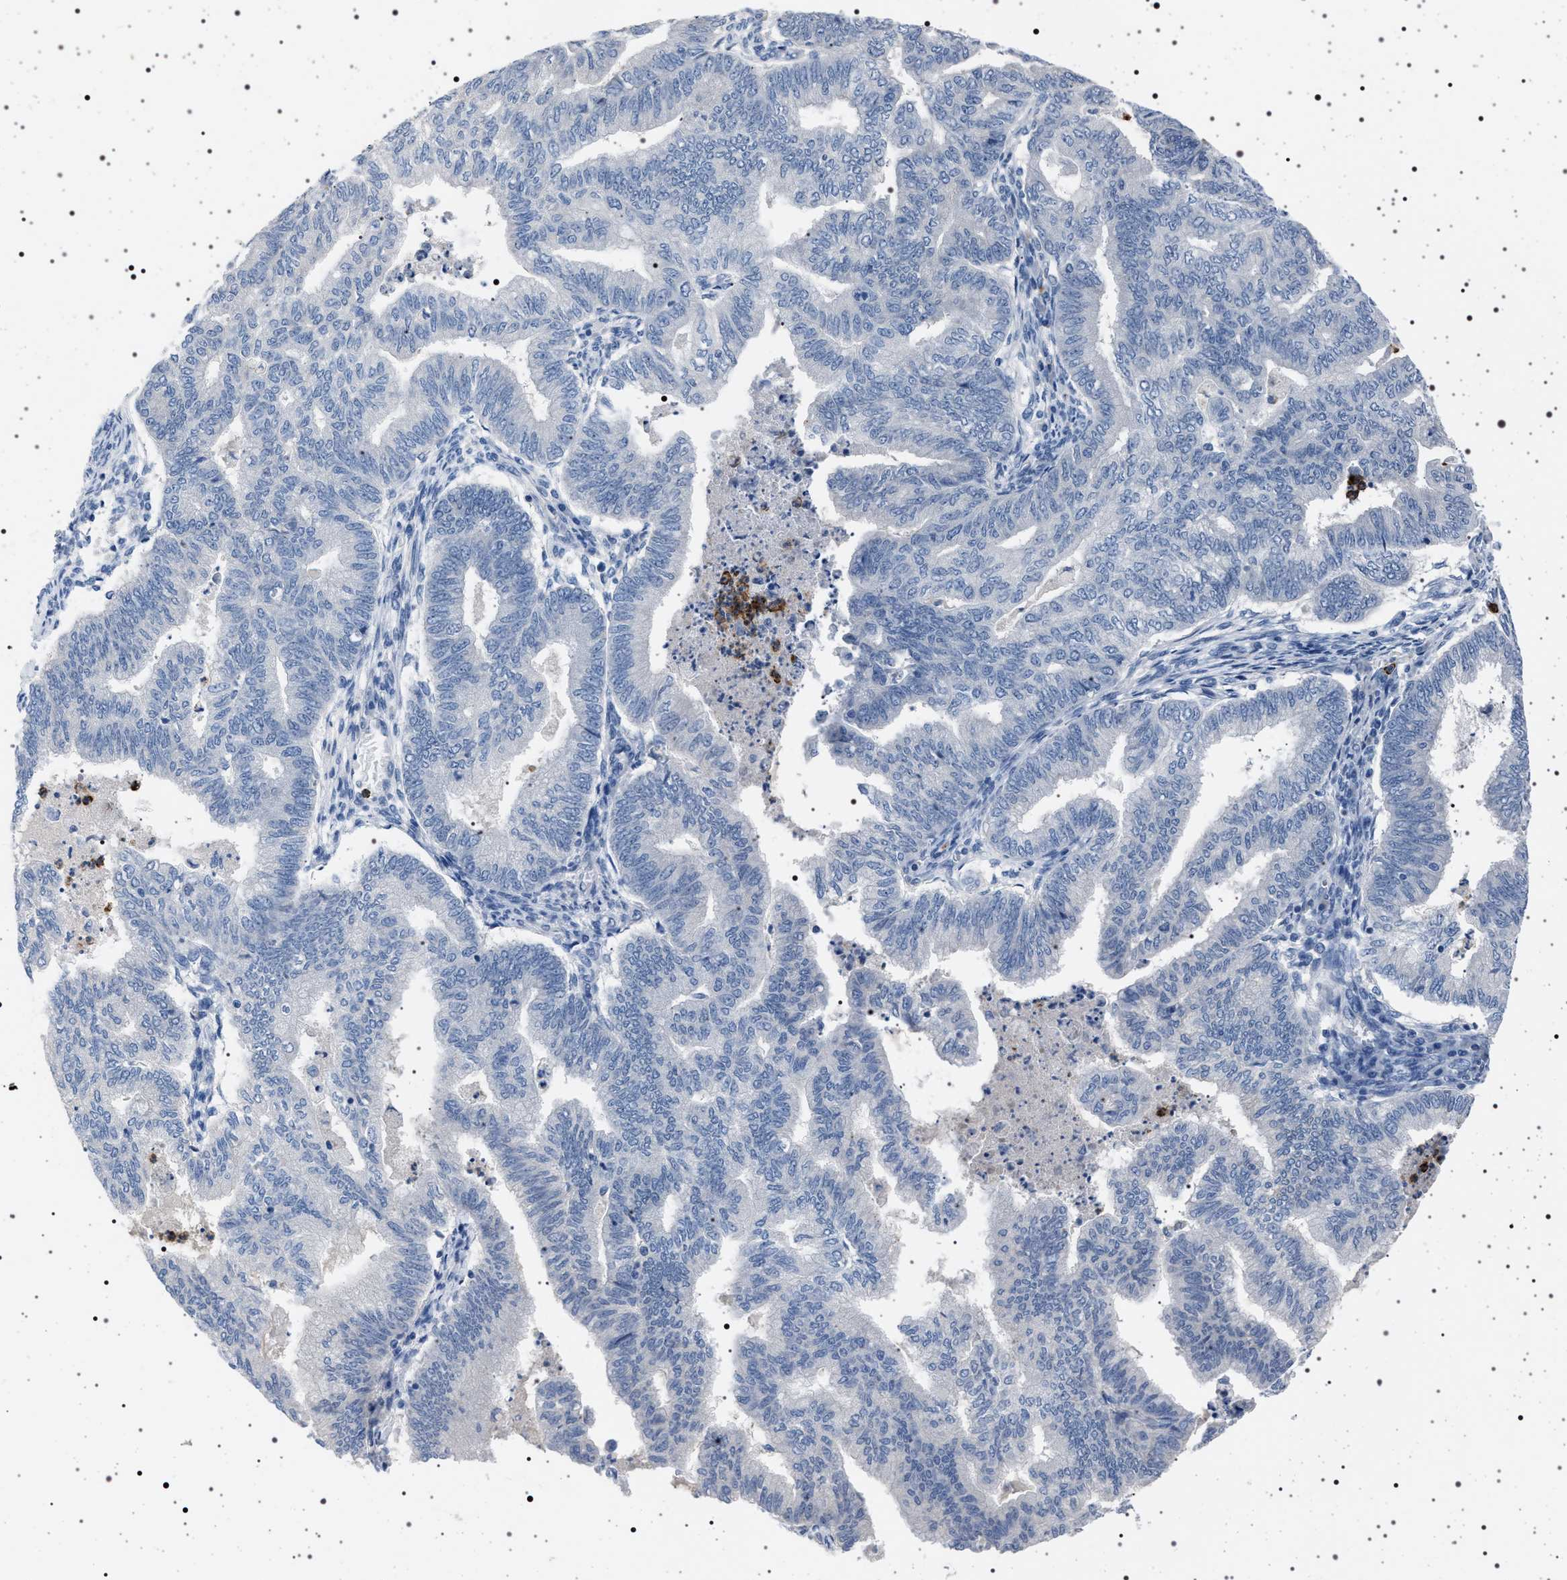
{"staining": {"intensity": "negative", "quantity": "none", "location": "none"}, "tissue": "endometrial cancer", "cell_type": "Tumor cells", "image_type": "cancer", "snomed": [{"axis": "morphology", "description": "Polyp, NOS"}, {"axis": "morphology", "description": "Adenocarcinoma, NOS"}, {"axis": "morphology", "description": "Adenoma, NOS"}, {"axis": "topography", "description": "Endometrium"}], "caption": "Immunohistochemical staining of human endometrial cancer (adenocarcinoma) shows no significant expression in tumor cells. (Stains: DAB IHC with hematoxylin counter stain, Microscopy: brightfield microscopy at high magnification).", "gene": "NAT9", "patient": {"sex": "female", "age": 79}}